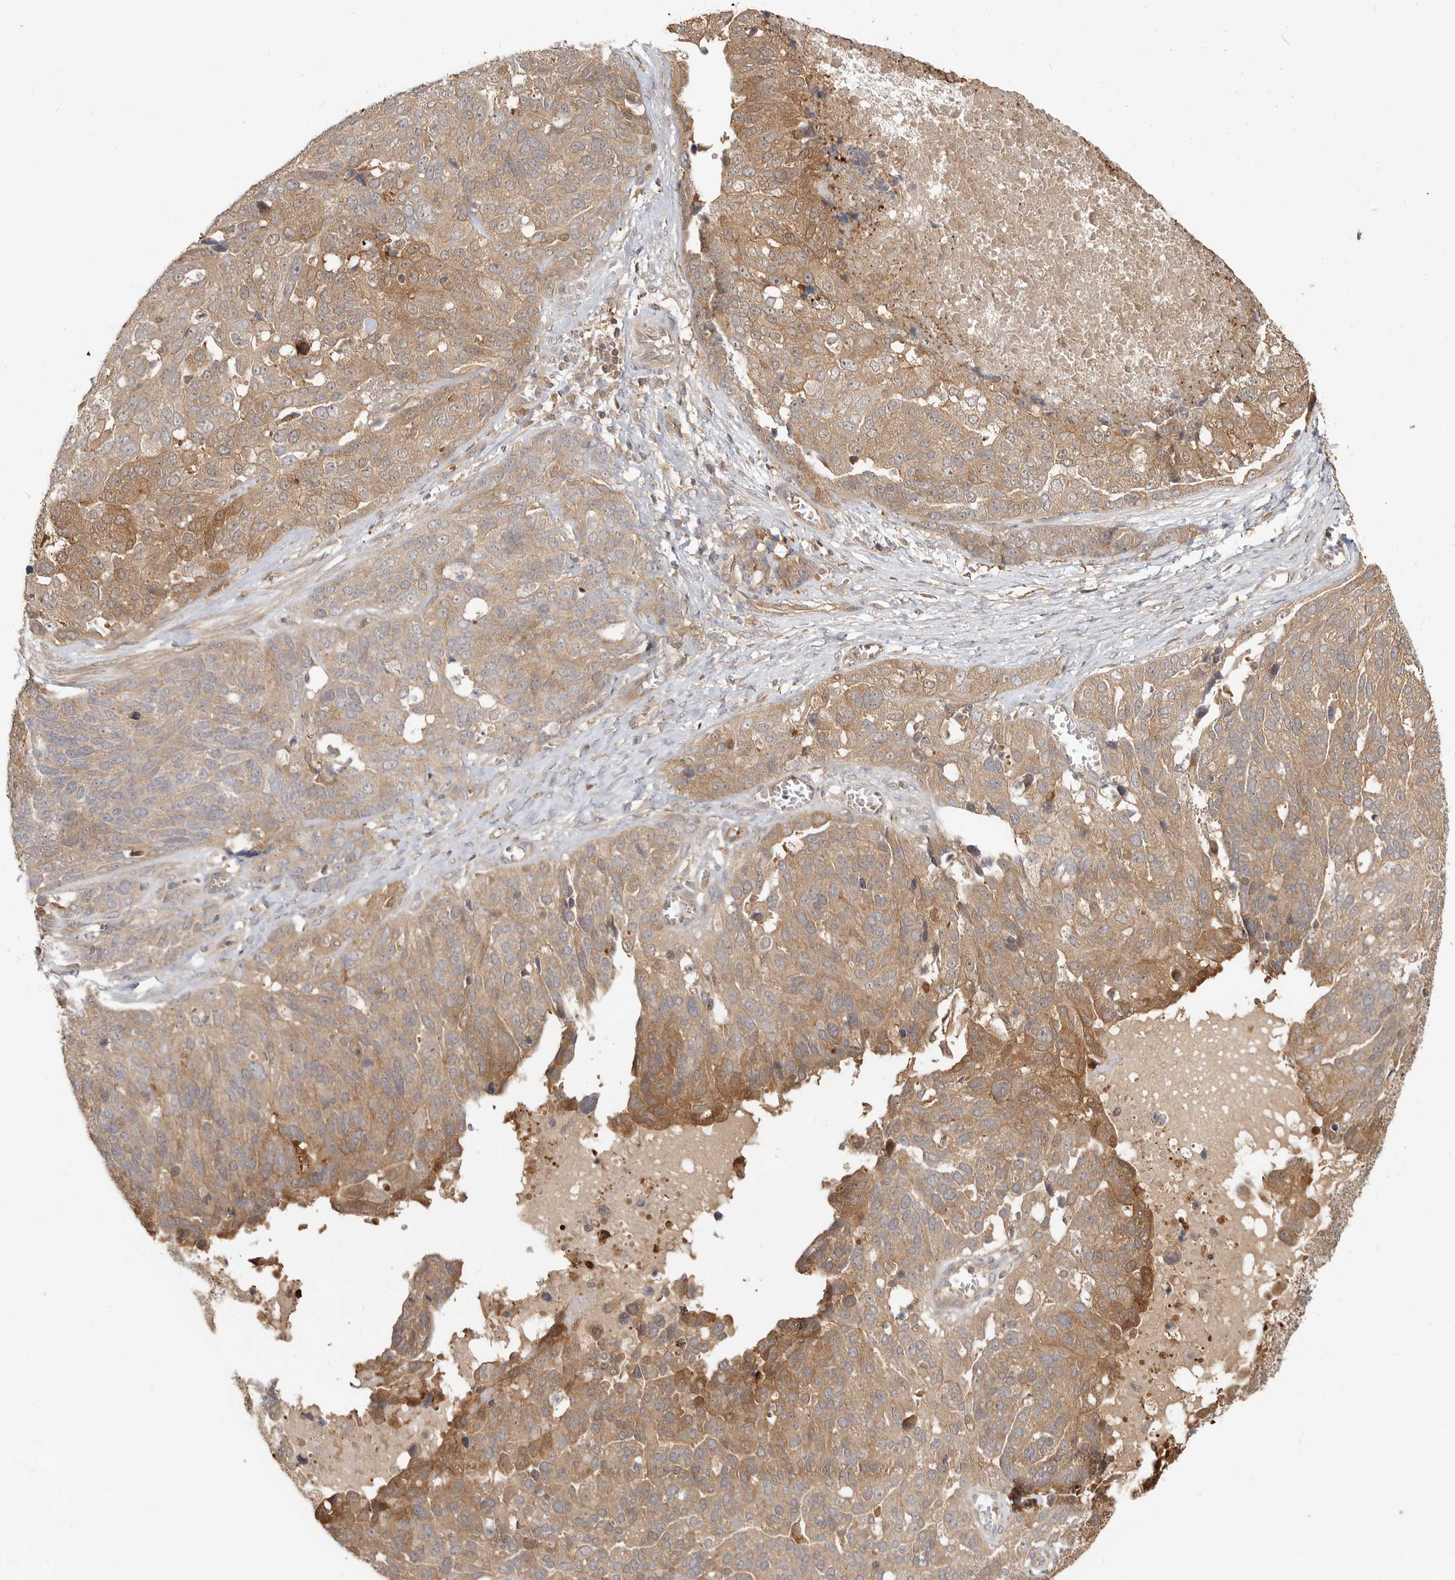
{"staining": {"intensity": "moderate", "quantity": ">75%", "location": "cytoplasmic/membranous"}, "tissue": "ovarian cancer", "cell_type": "Tumor cells", "image_type": "cancer", "snomed": [{"axis": "morphology", "description": "Cystadenocarcinoma, serous, NOS"}, {"axis": "topography", "description": "Ovary"}], "caption": "Protein expression analysis of human ovarian serous cystadenocarcinoma reveals moderate cytoplasmic/membranous staining in approximately >75% of tumor cells. The staining is performed using DAB brown chromogen to label protein expression. The nuclei are counter-stained blue using hematoxylin.", "gene": "CLDN12", "patient": {"sex": "female", "age": 44}}